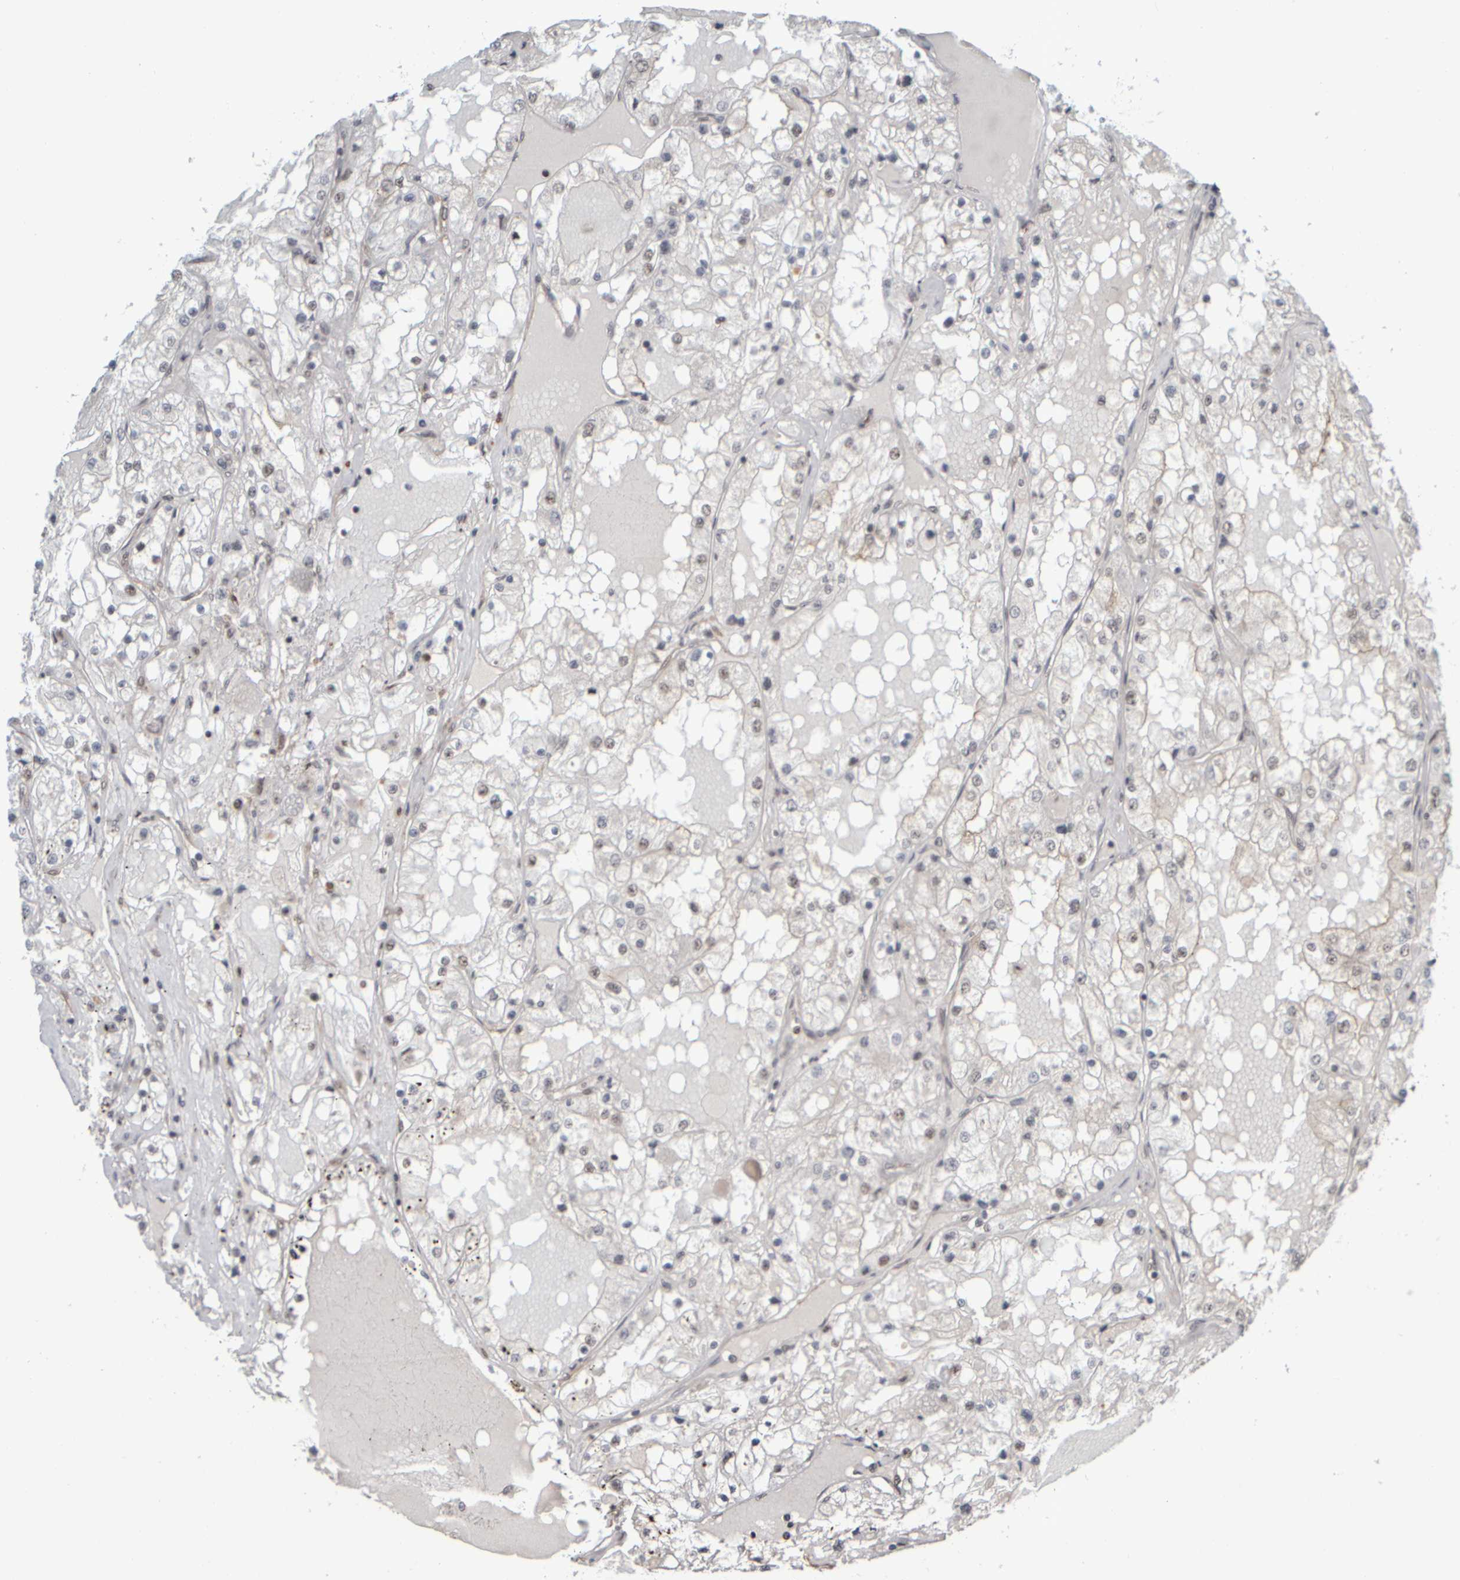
{"staining": {"intensity": "negative", "quantity": "none", "location": "none"}, "tissue": "renal cancer", "cell_type": "Tumor cells", "image_type": "cancer", "snomed": [{"axis": "morphology", "description": "Adenocarcinoma, NOS"}, {"axis": "topography", "description": "Kidney"}], "caption": "This is an IHC image of human adenocarcinoma (renal). There is no expression in tumor cells.", "gene": "SYNRG", "patient": {"sex": "male", "age": 68}}